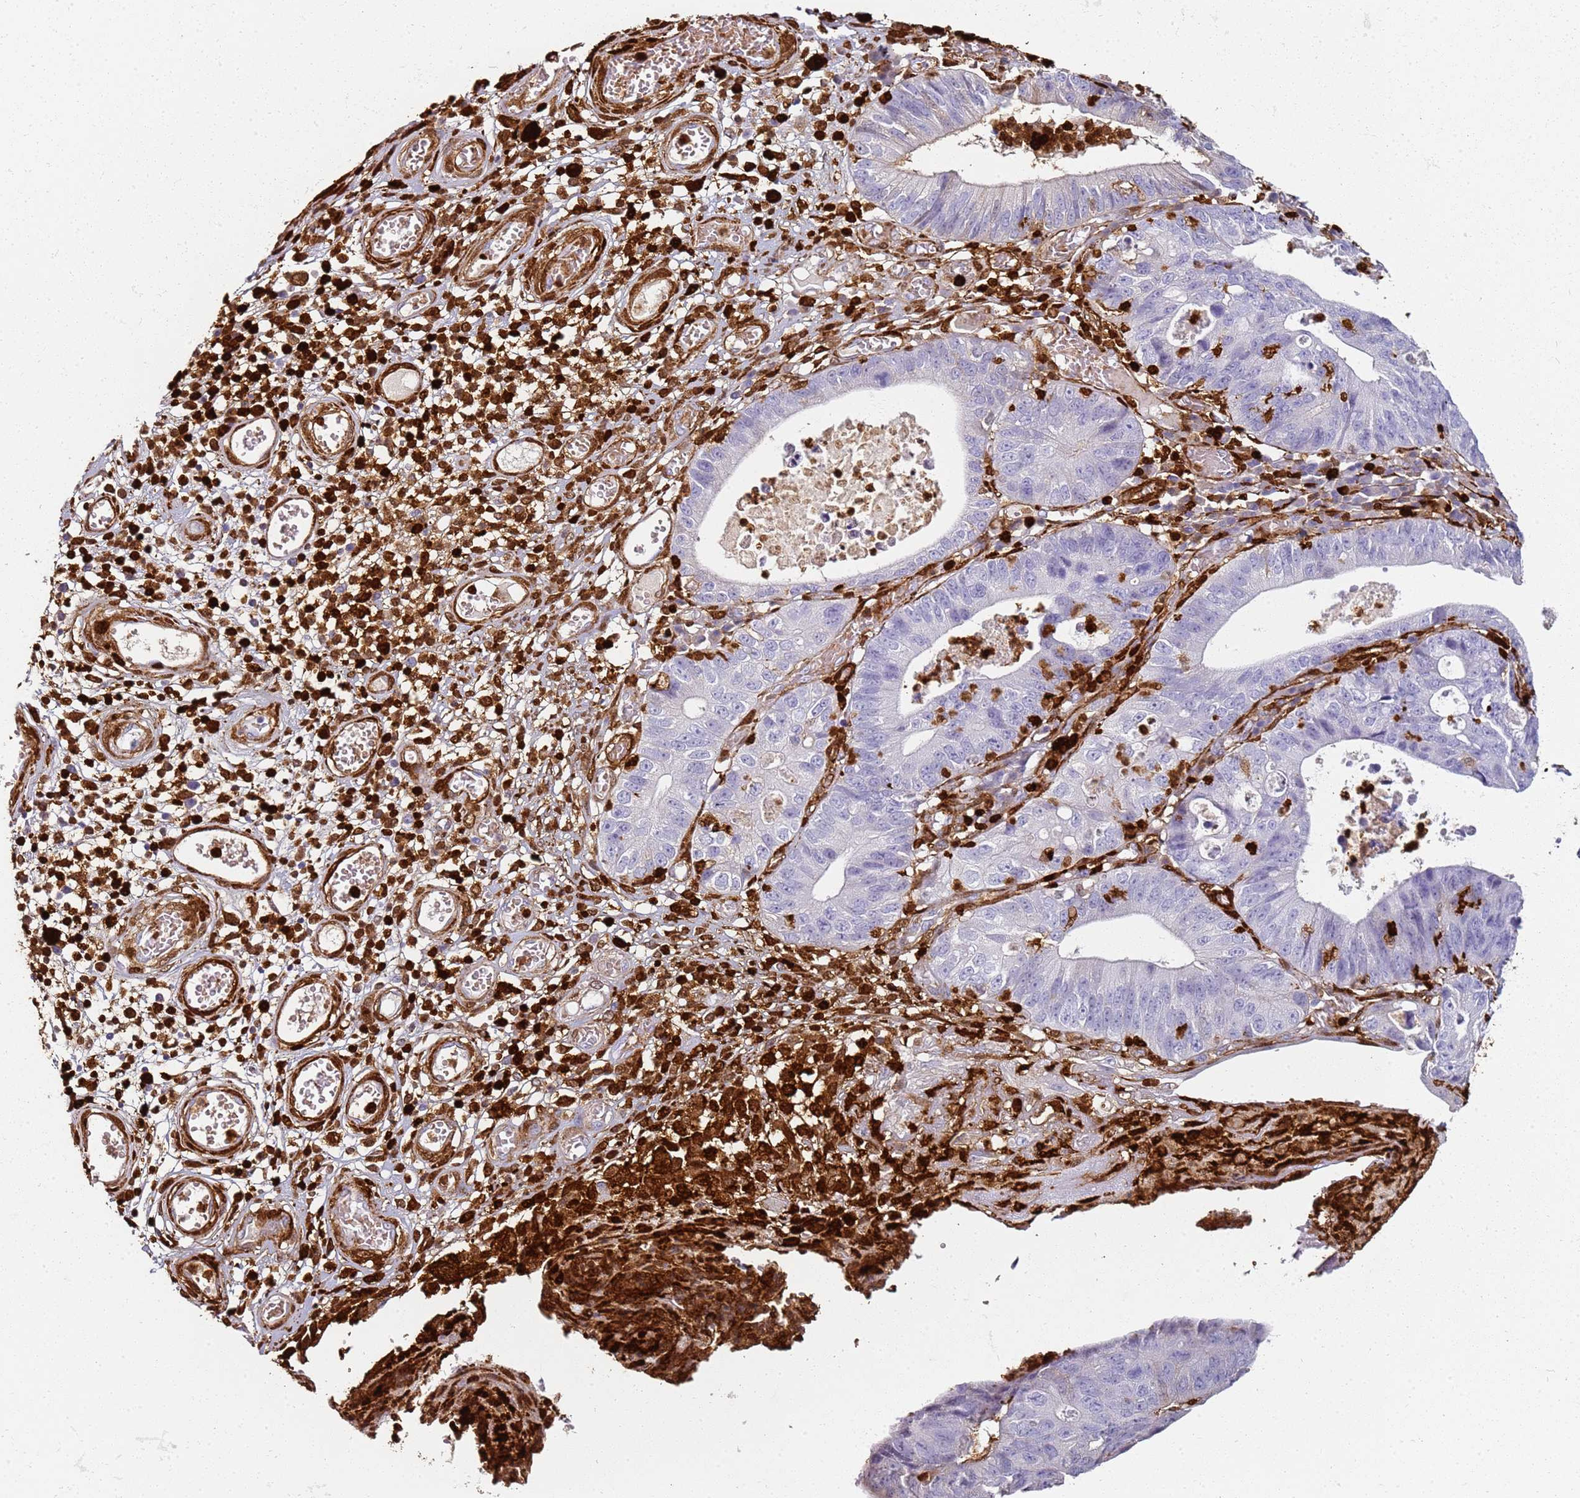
{"staining": {"intensity": "negative", "quantity": "none", "location": "none"}, "tissue": "stomach cancer", "cell_type": "Tumor cells", "image_type": "cancer", "snomed": [{"axis": "morphology", "description": "Adenocarcinoma, NOS"}, {"axis": "topography", "description": "Stomach"}], "caption": "Immunohistochemical staining of human adenocarcinoma (stomach) exhibits no significant expression in tumor cells.", "gene": "S100A4", "patient": {"sex": "male", "age": 59}}